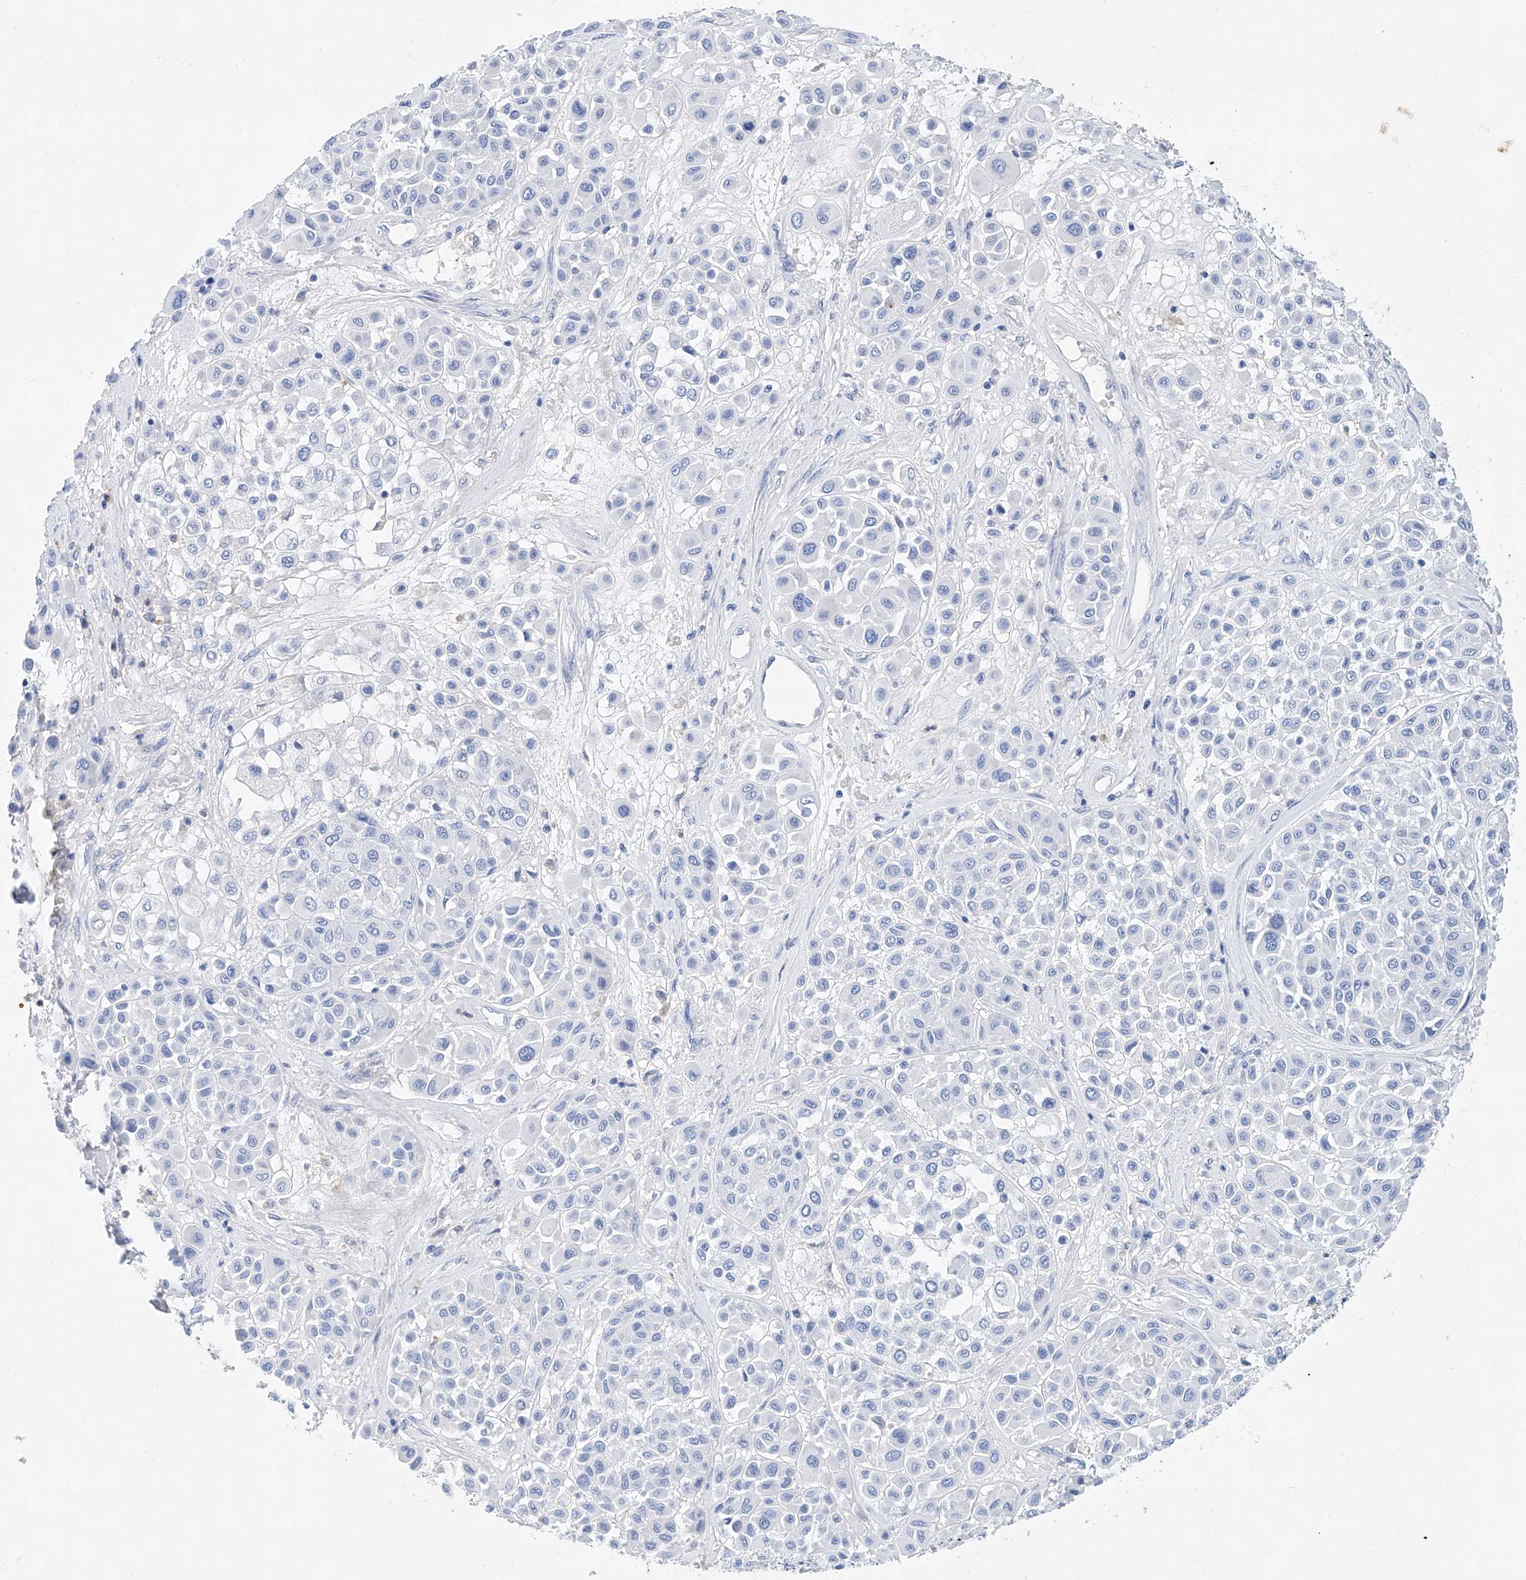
{"staining": {"intensity": "negative", "quantity": "none", "location": "none"}, "tissue": "melanoma", "cell_type": "Tumor cells", "image_type": "cancer", "snomed": [{"axis": "morphology", "description": "Malignant melanoma, Metastatic site"}, {"axis": "topography", "description": "Soft tissue"}], "caption": "Image shows no protein staining in tumor cells of malignant melanoma (metastatic site) tissue.", "gene": "SLC25A29", "patient": {"sex": "male", "age": 41}}